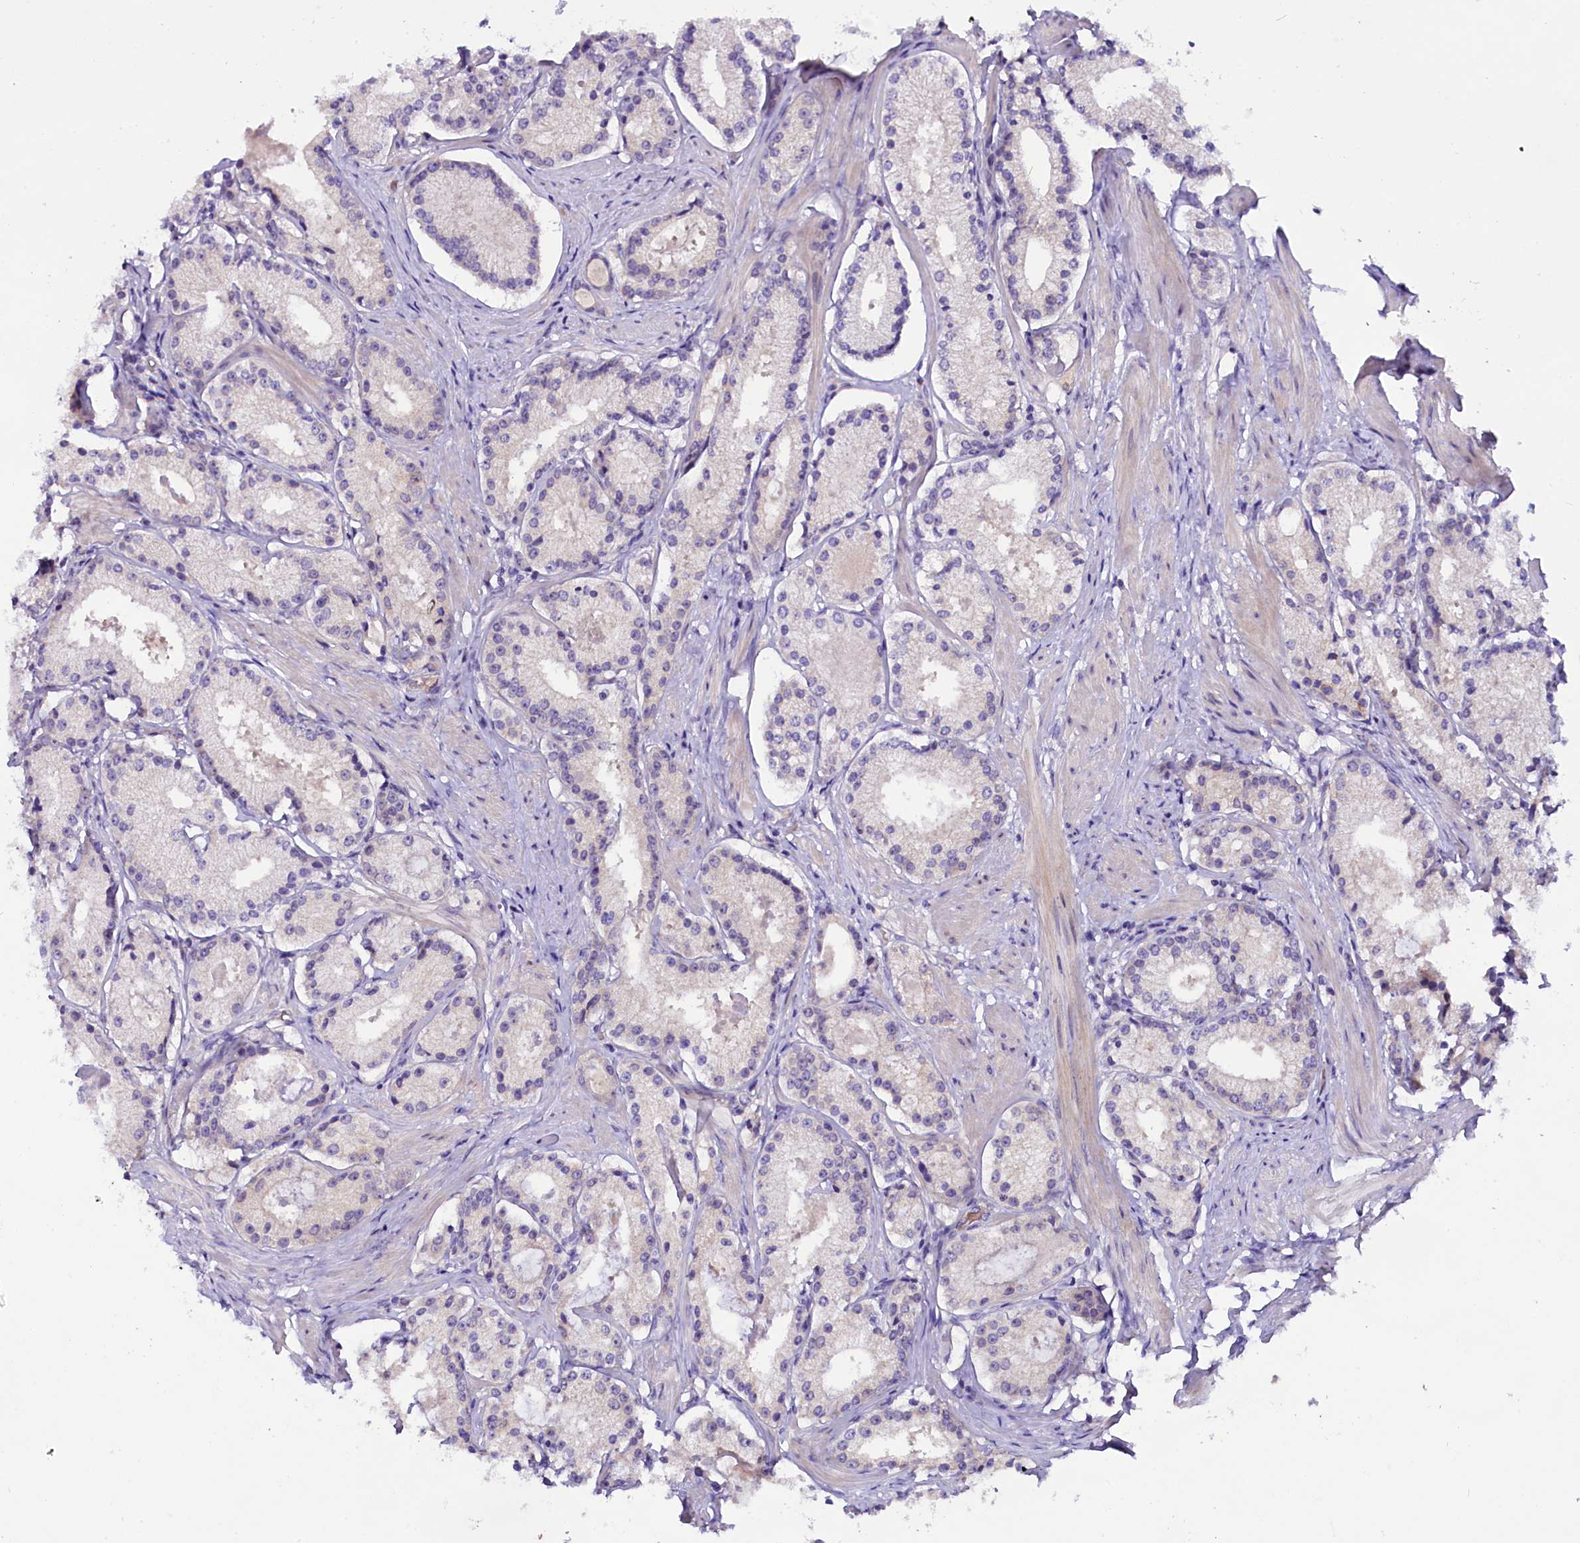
{"staining": {"intensity": "negative", "quantity": "none", "location": "none"}, "tissue": "prostate cancer", "cell_type": "Tumor cells", "image_type": "cancer", "snomed": [{"axis": "morphology", "description": "Adenocarcinoma, Low grade"}, {"axis": "topography", "description": "Prostate"}], "caption": "This is an immunohistochemistry (IHC) image of human low-grade adenocarcinoma (prostate). There is no staining in tumor cells.", "gene": "C9orf40", "patient": {"sex": "male", "age": 57}}